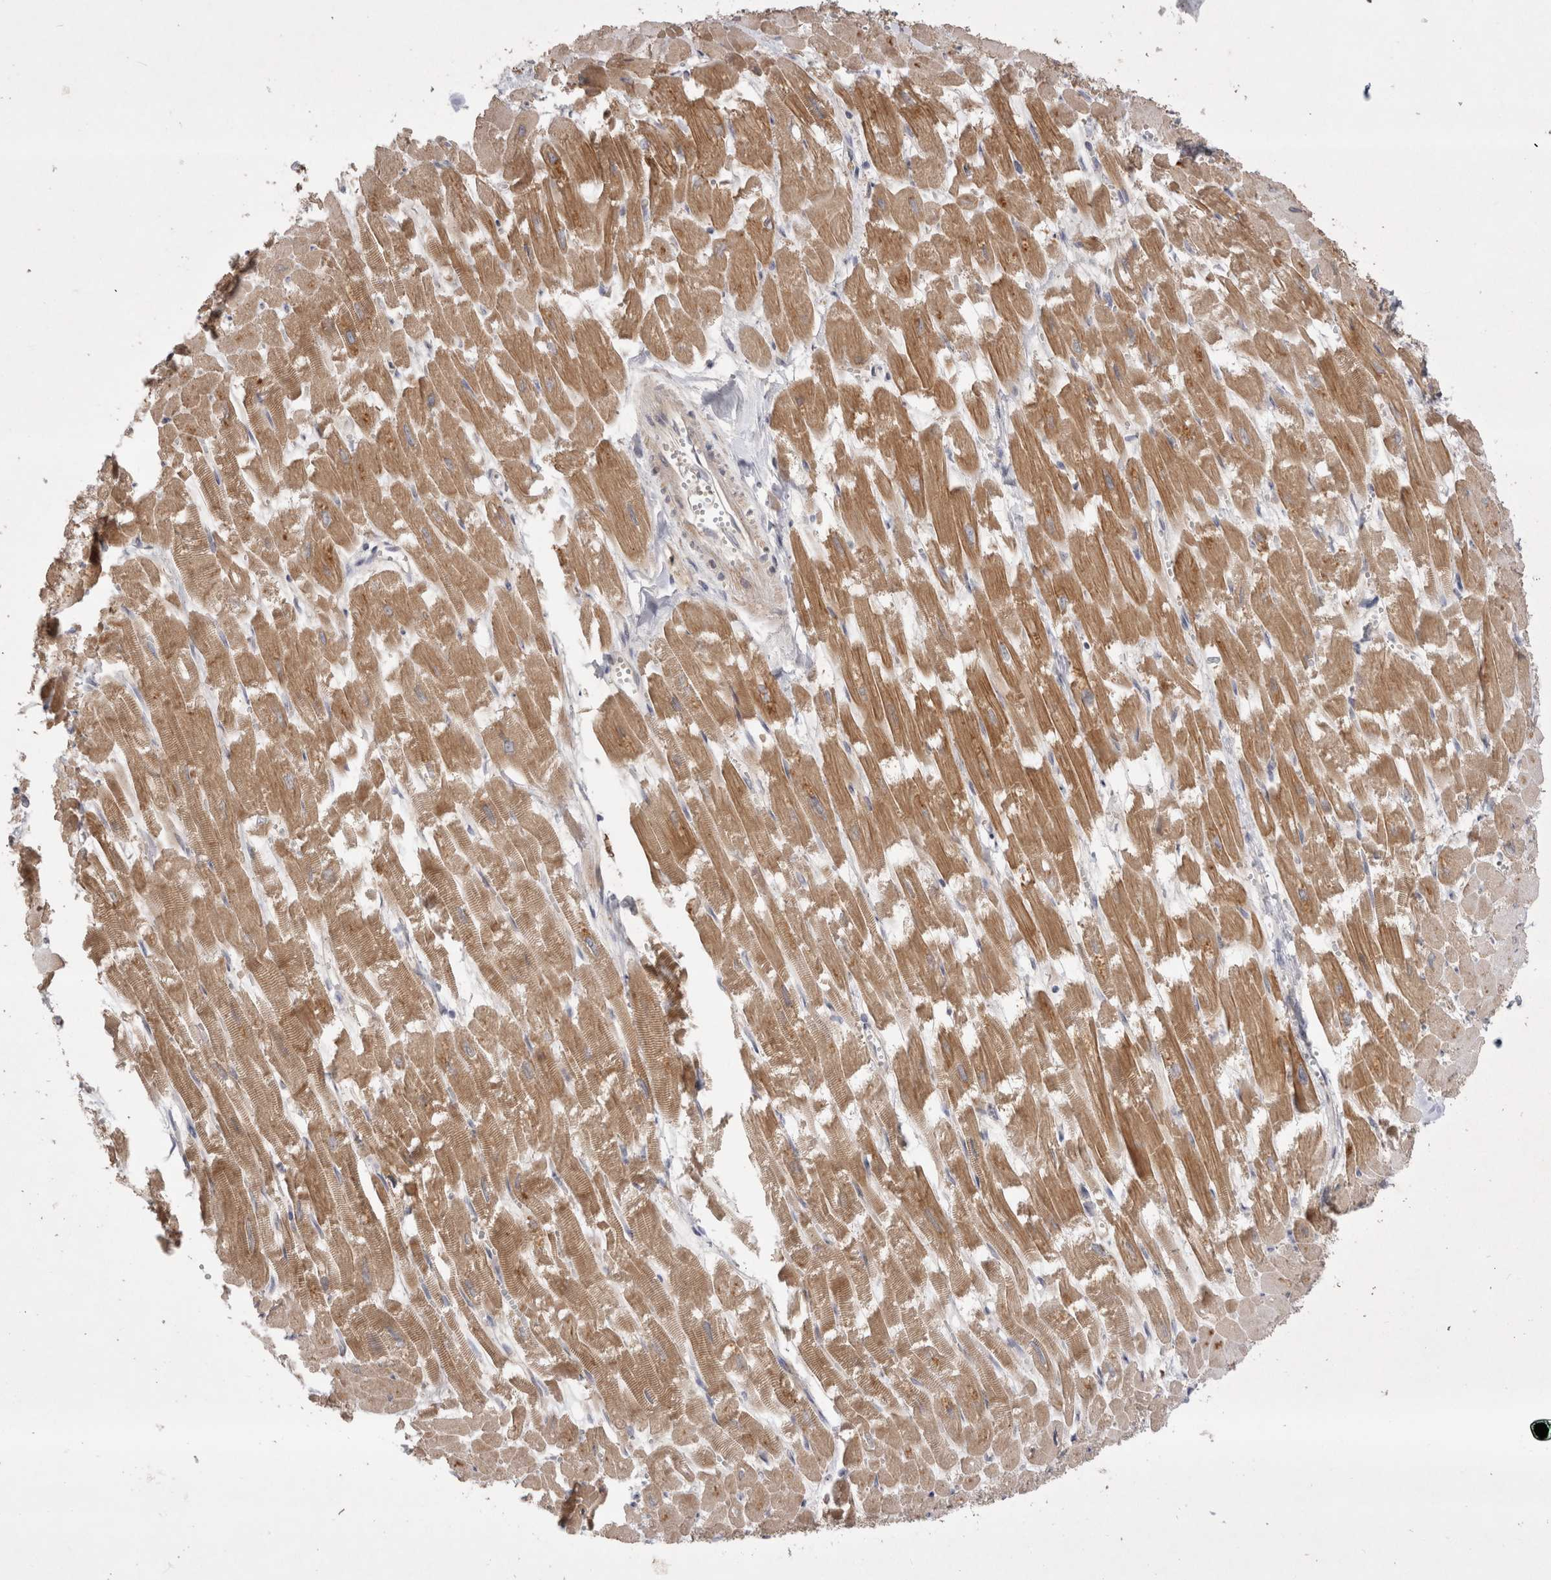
{"staining": {"intensity": "moderate", "quantity": ">75%", "location": "cytoplasmic/membranous"}, "tissue": "heart muscle", "cell_type": "Cardiomyocytes", "image_type": "normal", "snomed": [{"axis": "morphology", "description": "Normal tissue, NOS"}, {"axis": "topography", "description": "Heart"}], "caption": "High-magnification brightfield microscopy of benign heart muscle stained with DAB (brown) and counterstained with hematoxylin (blue). cardiomyocytes exhibit moderate cytoplasmic/membranous positivity is appreciated in about>75% of cells.", "gene": "PLEKHM1", "patient": {"sex": "male", "age": 54}}